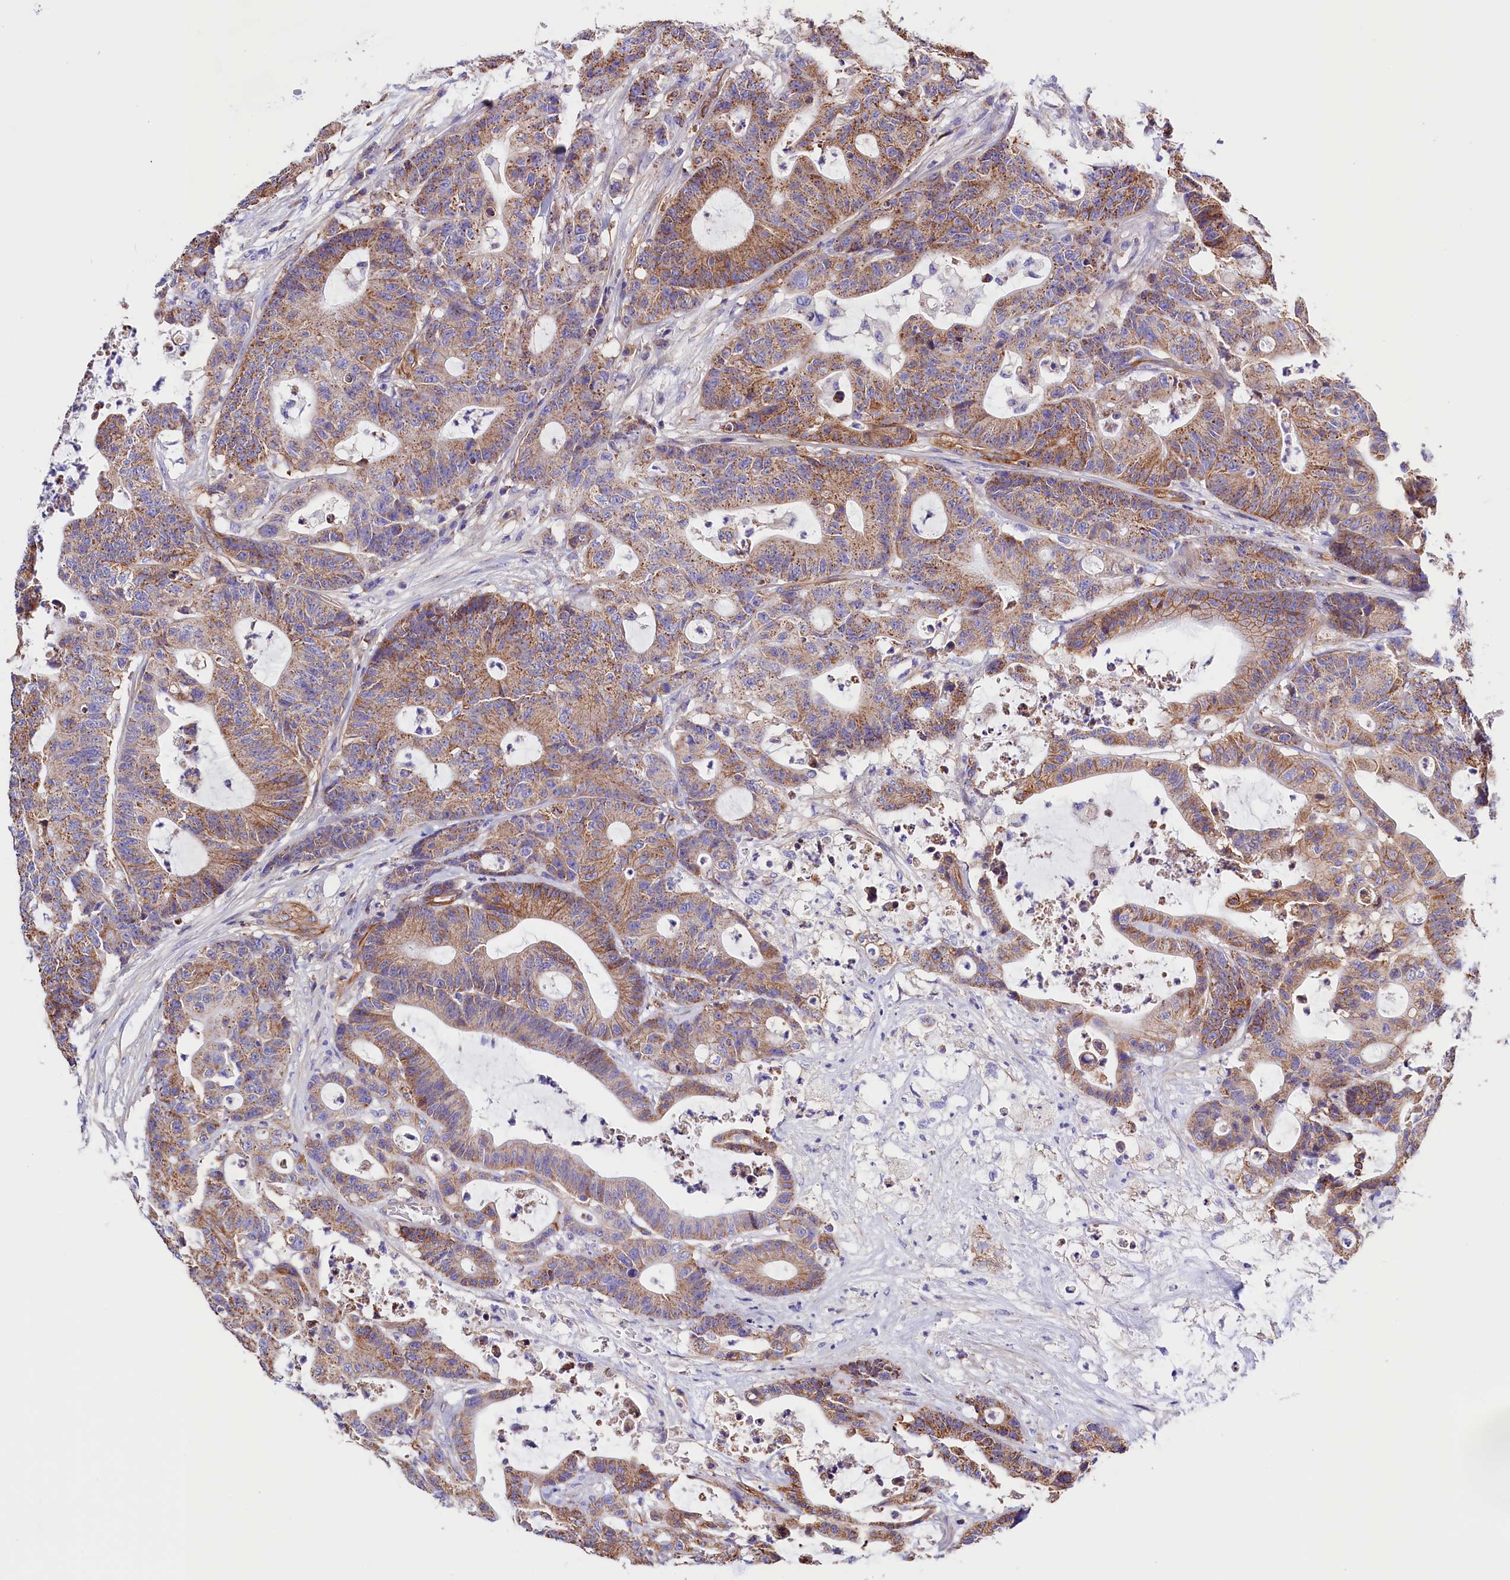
{"staining": {"intensity": "moderate", "quantity": ">75%", "location": "cytoplasmic/membranous"}, "tissue": "colorectal cancer", "cell_type": "Tumor cells", "image_type": "cancer", "snomed": [{"axis": "morphology", "description": "Adenocarcinoma, NOS"}, {"axis": "topography", "description": "Colon"}], "caption": "High-power microscopy captured an IHC photomicrograph of adenocarcinoma (colorectal), revealing moderate cytoplasmic/membranous positivity in approximately >75% of tumor cells.", "gene": "ATP2B4", "patient": {"sex": "female", "age": 84}}